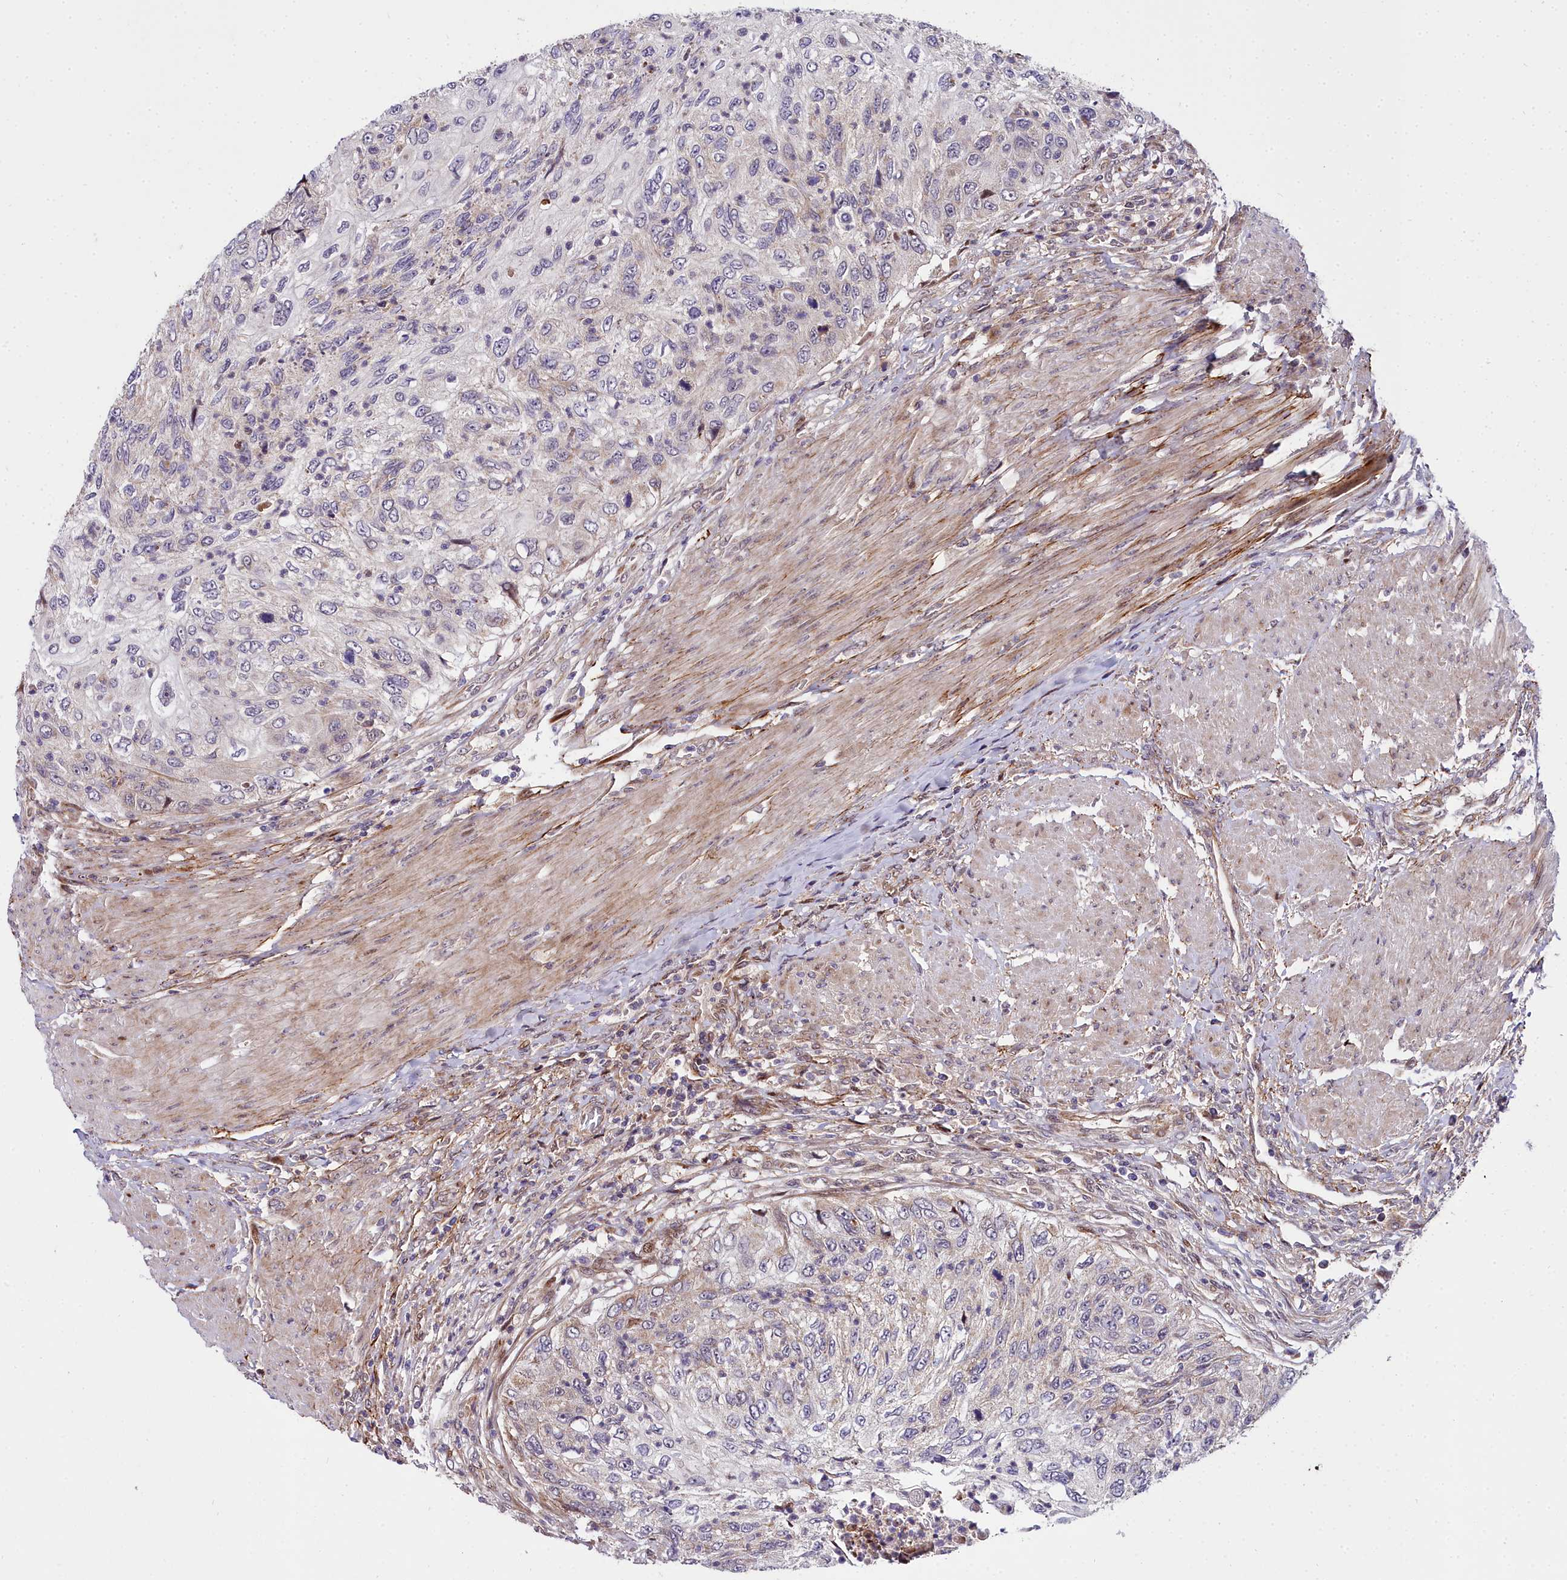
{"staining": {"intensity": "weak", "quantity": "<25%", "location": "cytoplasmic/membranous"}, "tissue": "urothelial cancer", "cell_type": "Tumor cells", "image_type": "cancer", "snomed": [{"axis": "morphology", "description": "Urothelial carcinoma, High grade"}, {"axis": "topography", "description": "Urinary bladder"}], "caption": "Image shows no significant protein staining in tumor cells of urothelial cancer. Brightfield microscopy of immunohistochemistry stained with DAB (brown) and hematoxylin (blue), captured at high magnification.", "gene": "MRPS11", "patient": {"sex": "female", "age": 60}}